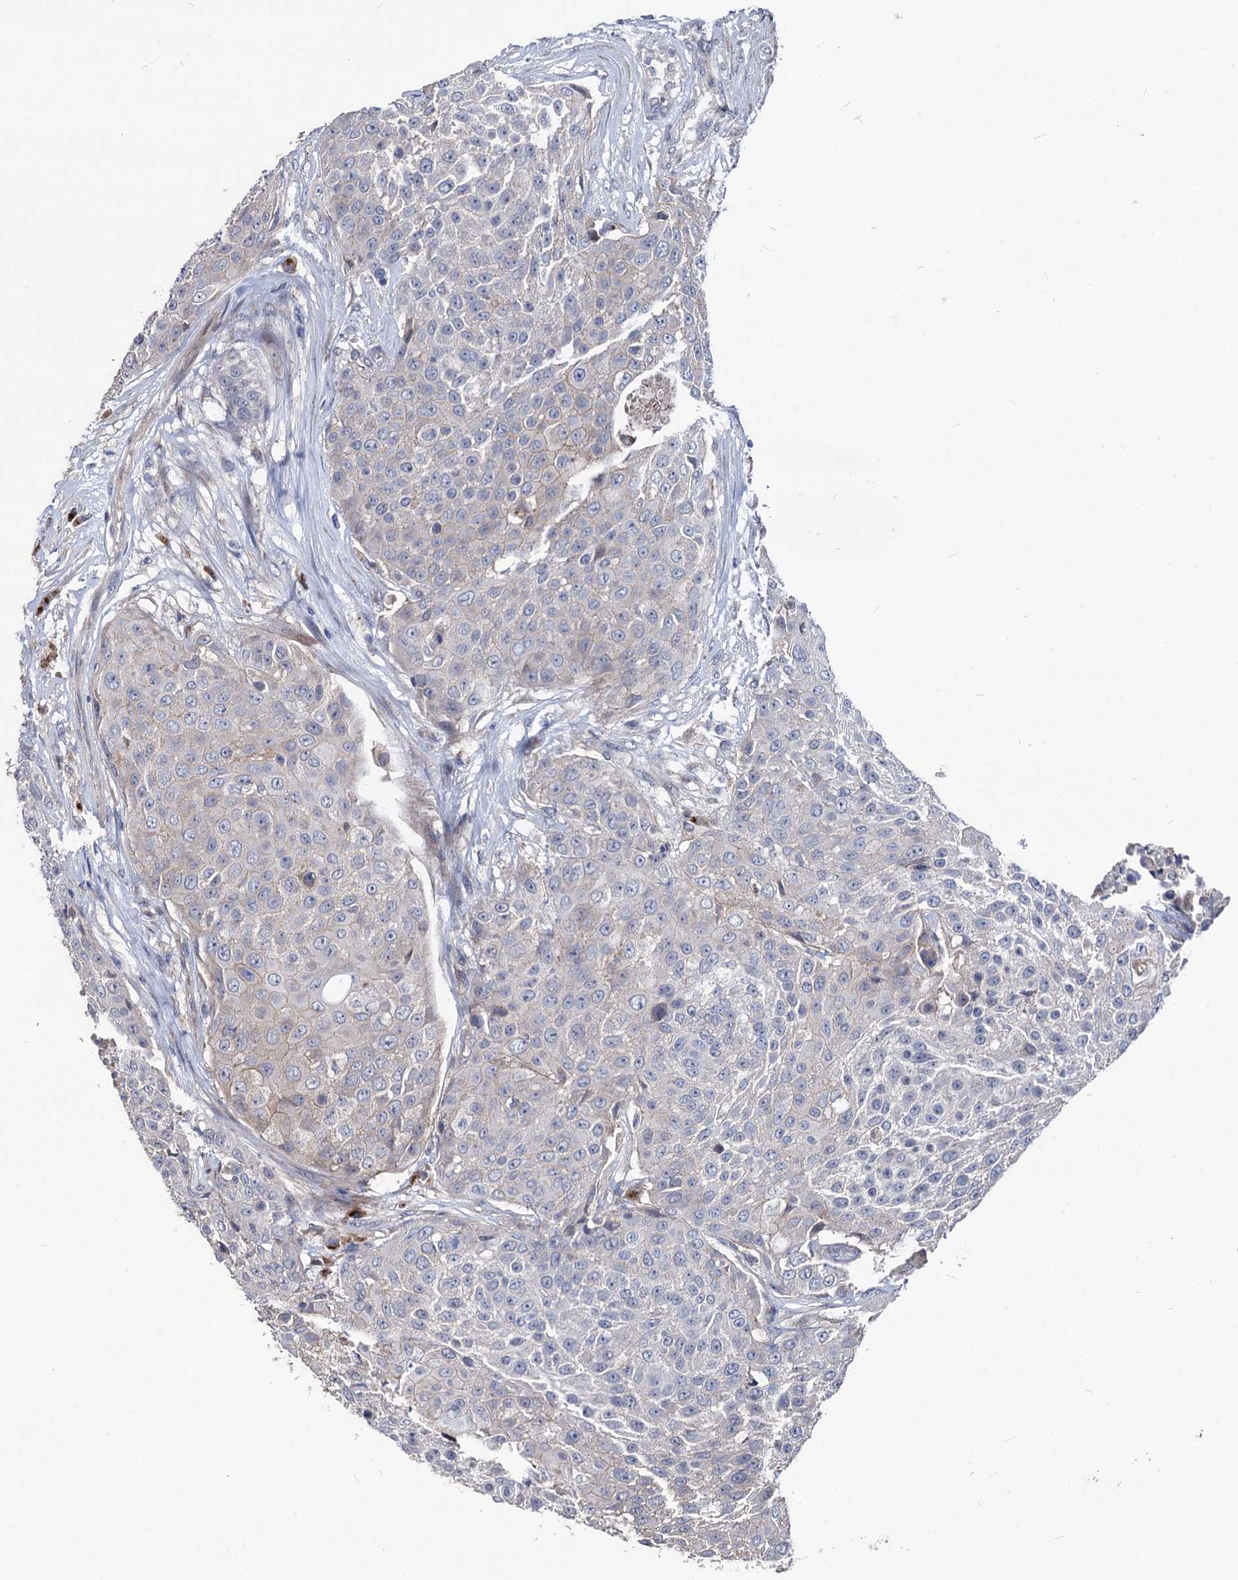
{"staining": {"intensity": "negative", "quantity": "none", "location": "none"}, "tissue": "urothelial cancer", "cell_type": "Tumor cells", "image_type": "cancer", "snomed": [{"axis": "morphology", "description": "Urothelial carcinoma, High grade"}, {"axis": "topography", "description": "Urinary bladder"}], "caption": "An IHC image of urothelial cancer is shown. There is no staining in tumor cells of urothelial cancer. The staining is performed using DAB brown chromogen with nuclei counter-stained in using hematoxylin.", "gene": "SMAGP", "patient": {"sex": "female", "age": 63}}